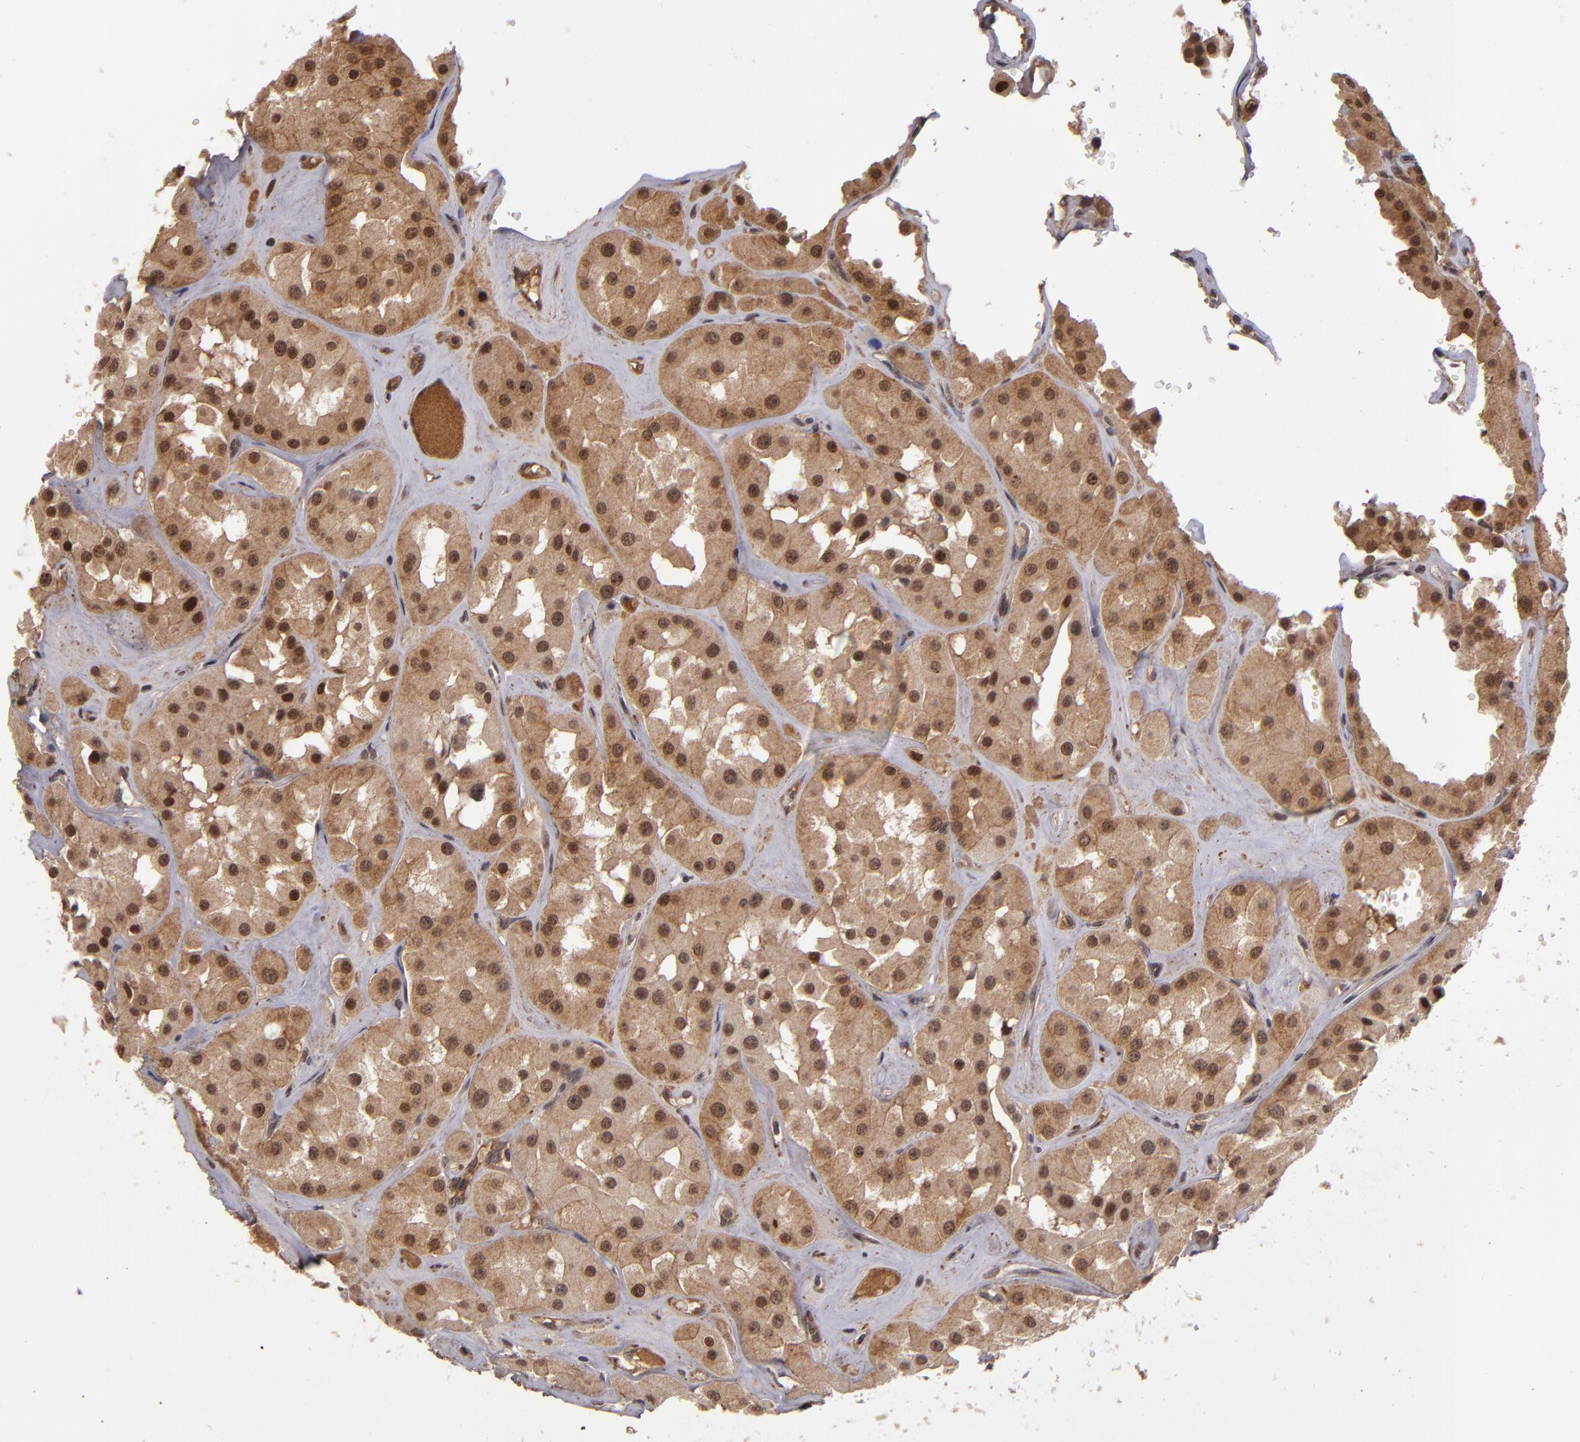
{"staining": {"intensity": "moderate", "quantity": ">75%", "location": "cytoplasmic/membranous,nuclear"}, "tissue": "renal cancer", "cell_type": "Tumor cells", "image_type": "cancer", "snomed": [{"axis": "morphology", "description": "Adenocarcinoma, uncertain malignant potential"}, {"axis": "topography", "description": "Kidney"}], "caption": "There is medium levels of moderate cytoplasmic/membranous and nuclear positivity in tumor cells of renal adenocarcinoma,  uncertain malignant potential, as demonstrated by immunohistochemical staining (brown color).", "gene": "ABHD12B", "patient": {"sex": "male", "age": 63}}